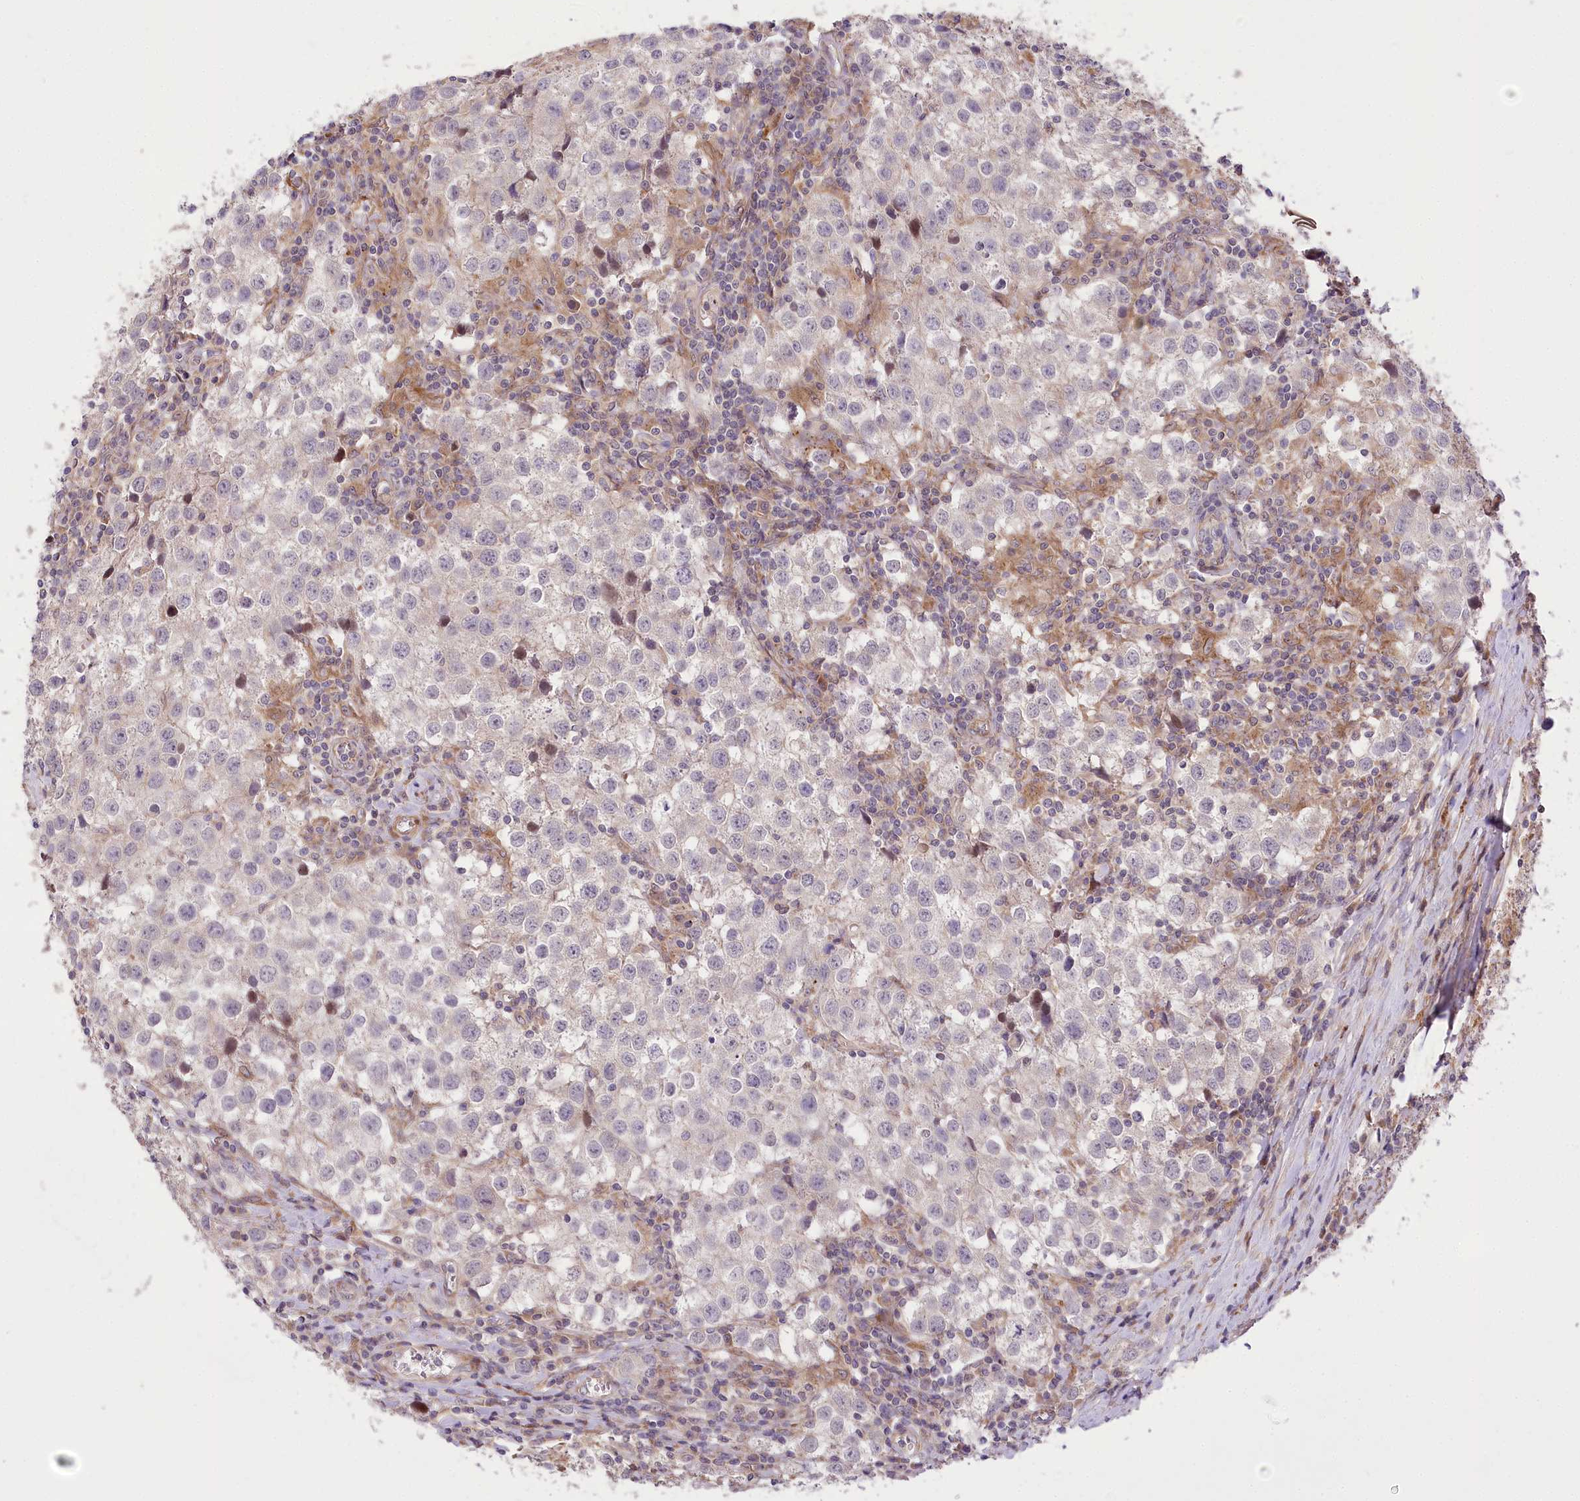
{"staining": {"intensity": "negative", "quantity": "none", "location": "none"}, "tissue": "testis cancer", "cell_type": "Tumor cells", "image_type": "cancer", "snomed": [{"axis": "morphology", "description": "Seminoma, NOS"}, {"axis": "morphology", "description": "Carcinoma, Embryonal, NOS"}, {"axis": "topography", "description": "Testis"}], "caption": "Image shows no protein staining in tumor cells of testis cancer (seminoma) tissue.", "gene": "TRUB1", "patient": {"sex": "male", "age": 43}}